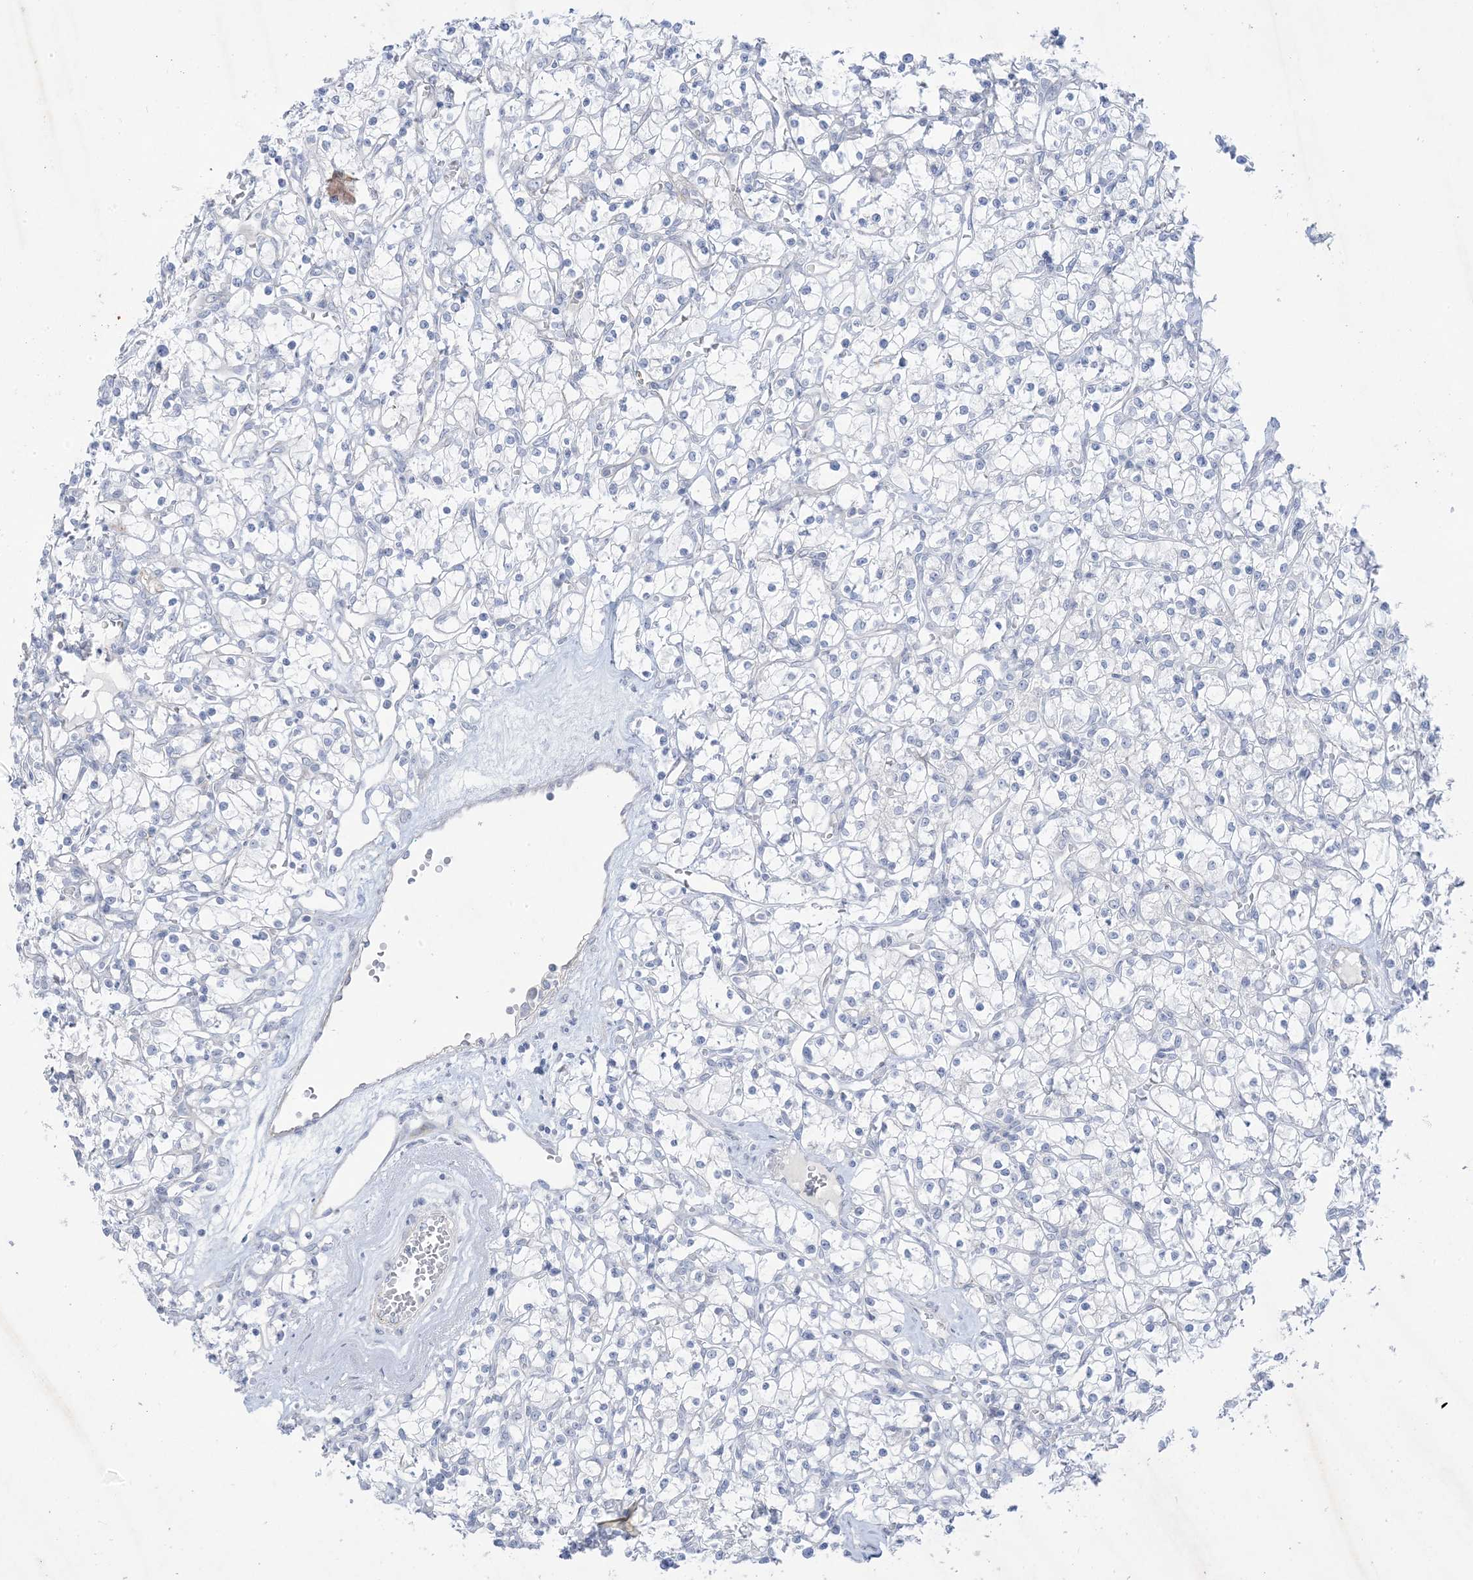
{"staining": {"intensity": "negative", "quantity": "none", "location": "none"}, "tissue": "renal cancer", "cell_type": "Tumor cells", "image_type": "cancer", "snomed": [{"axis": "morphology", "description": "Adenocarcinoma, NOS"}, {"axis": "topography", "description": "Kidney"}], "caption": "High power microscopy histopathology image of an IHC image of renal adenocarcinoma, revealing no significant expression in tumor cells. (IHC, brightfield microscopy, high magnification).", "gene": "B3GNT7", "patient": {"sex": "female", "age": 59}}